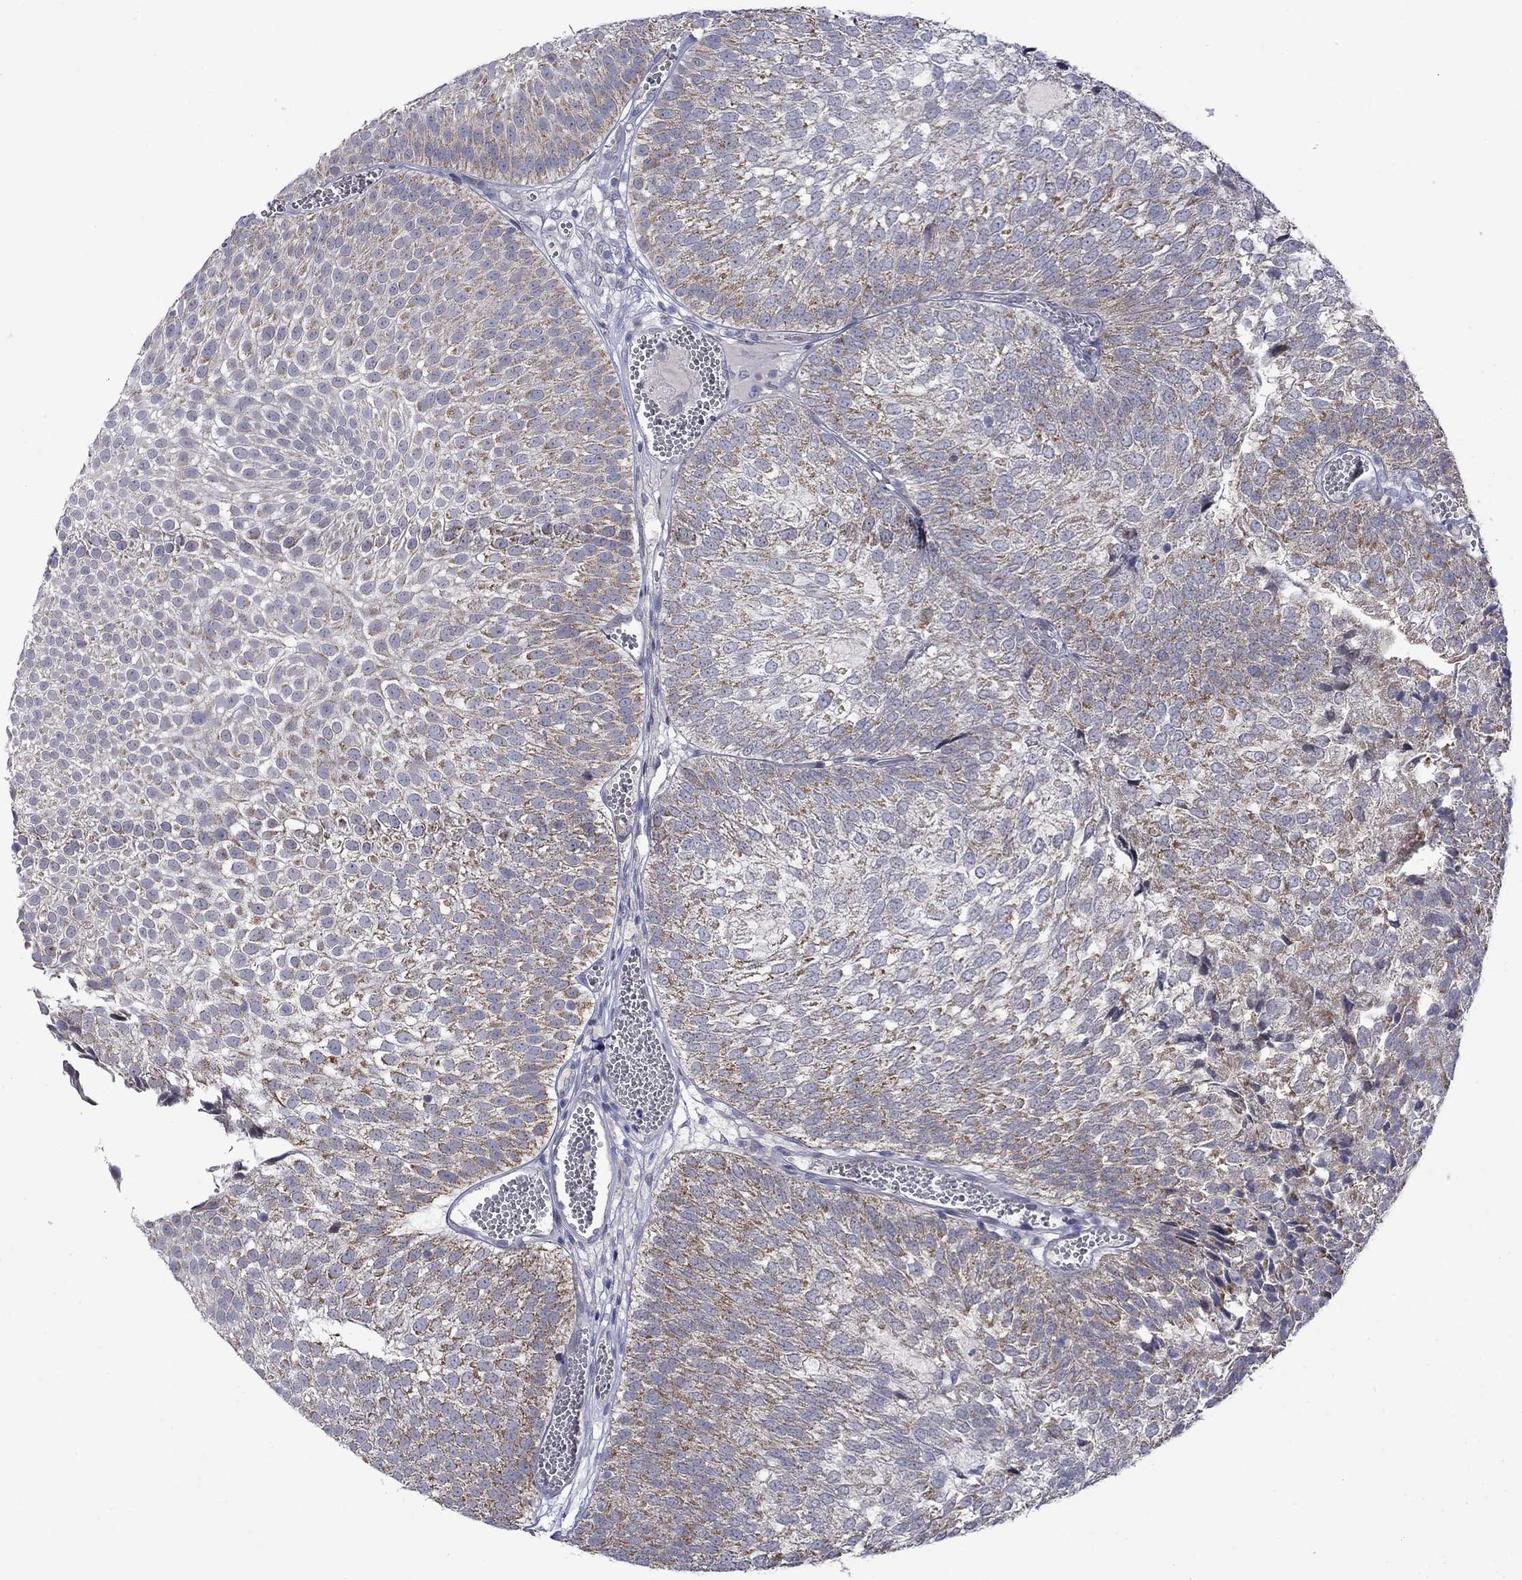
{"staining": {"intensity": "moderate", "quantity": "<25%", "location": "cytoplasmic/membranous"}, "tissue": "urothelial cancer", "cell_type": "Tumor cells", "image_type": "cancer", "snomed": [{"axis": "morphology", "description": "Urothelial carcinoma, Low grade"}, {"axis": "topography", "description": "Urinary bladder"}], "caption": "IHC image of human low-grade urothelial carcinoma stained for a protein (brown), which reveals low levels of moderate cytoplasmic/membranous expression in approximately <25% of tumor cells.", "gene": "KCNJ16", "patient": {"sex": "male", "age": 52}}